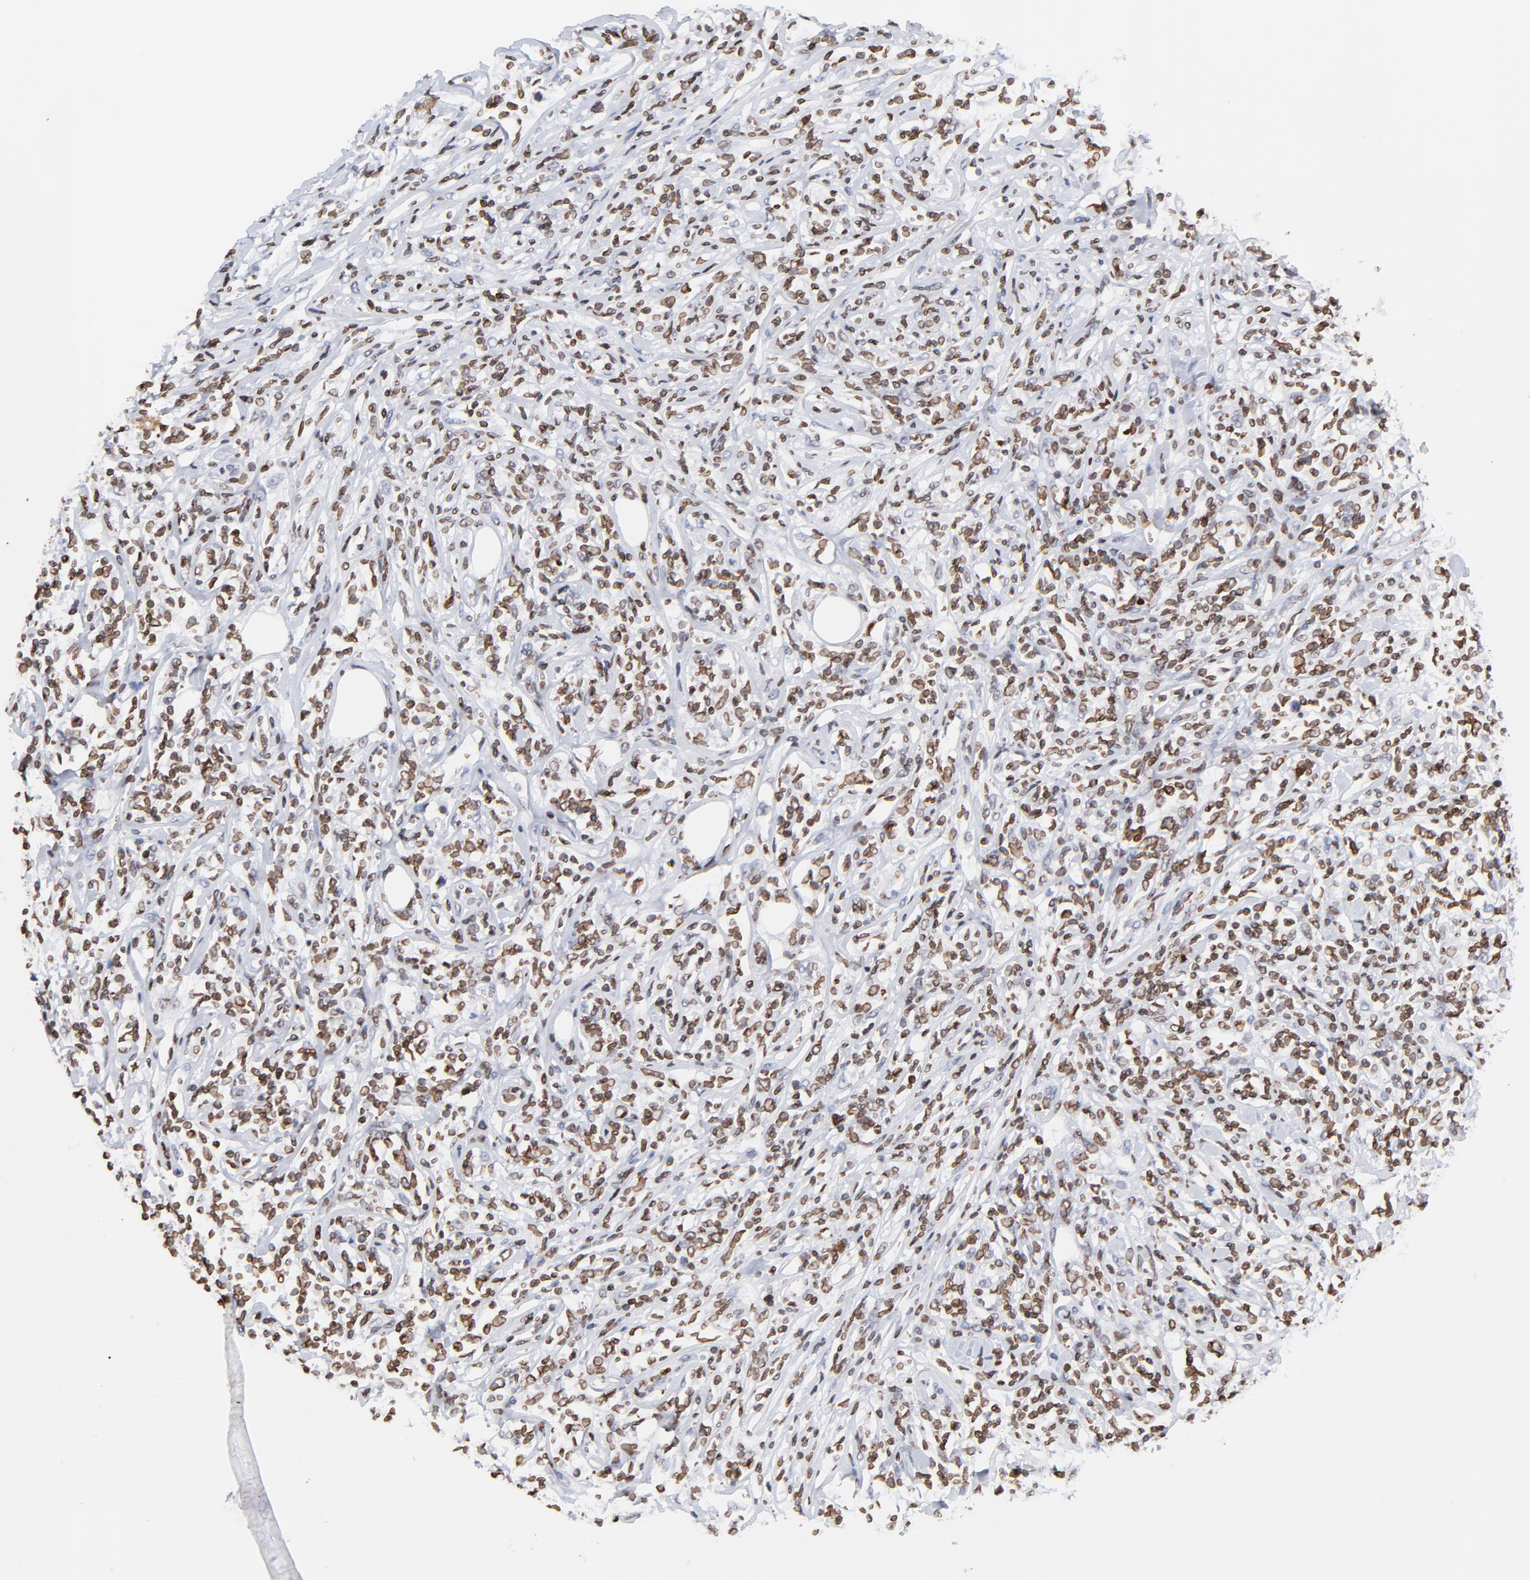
{"staining": {"intensity": "strong", "quantity": ">75%", "location": "cytoplasmic/membranous,nuclear"}, "tissue": "lymphoma", "cell_type": "Tumor cells", "image_type": "cancer", "snomed": [{"axis": "morphology", "description": "Malignant lymphoma, non-Hodgkin's type, High grade"}, {"axis": "topography", "description": "Lymph node"}], "caption": "The image displays a brown stain indicating the presence of a protein in the cytoplasmic/membranous and nuclear of tumor cells in malignant lymphoma, non-Hodgkin's type (high-grade).", "gene": "THAP7", "patient": {"sex": "female", "age": 84}}